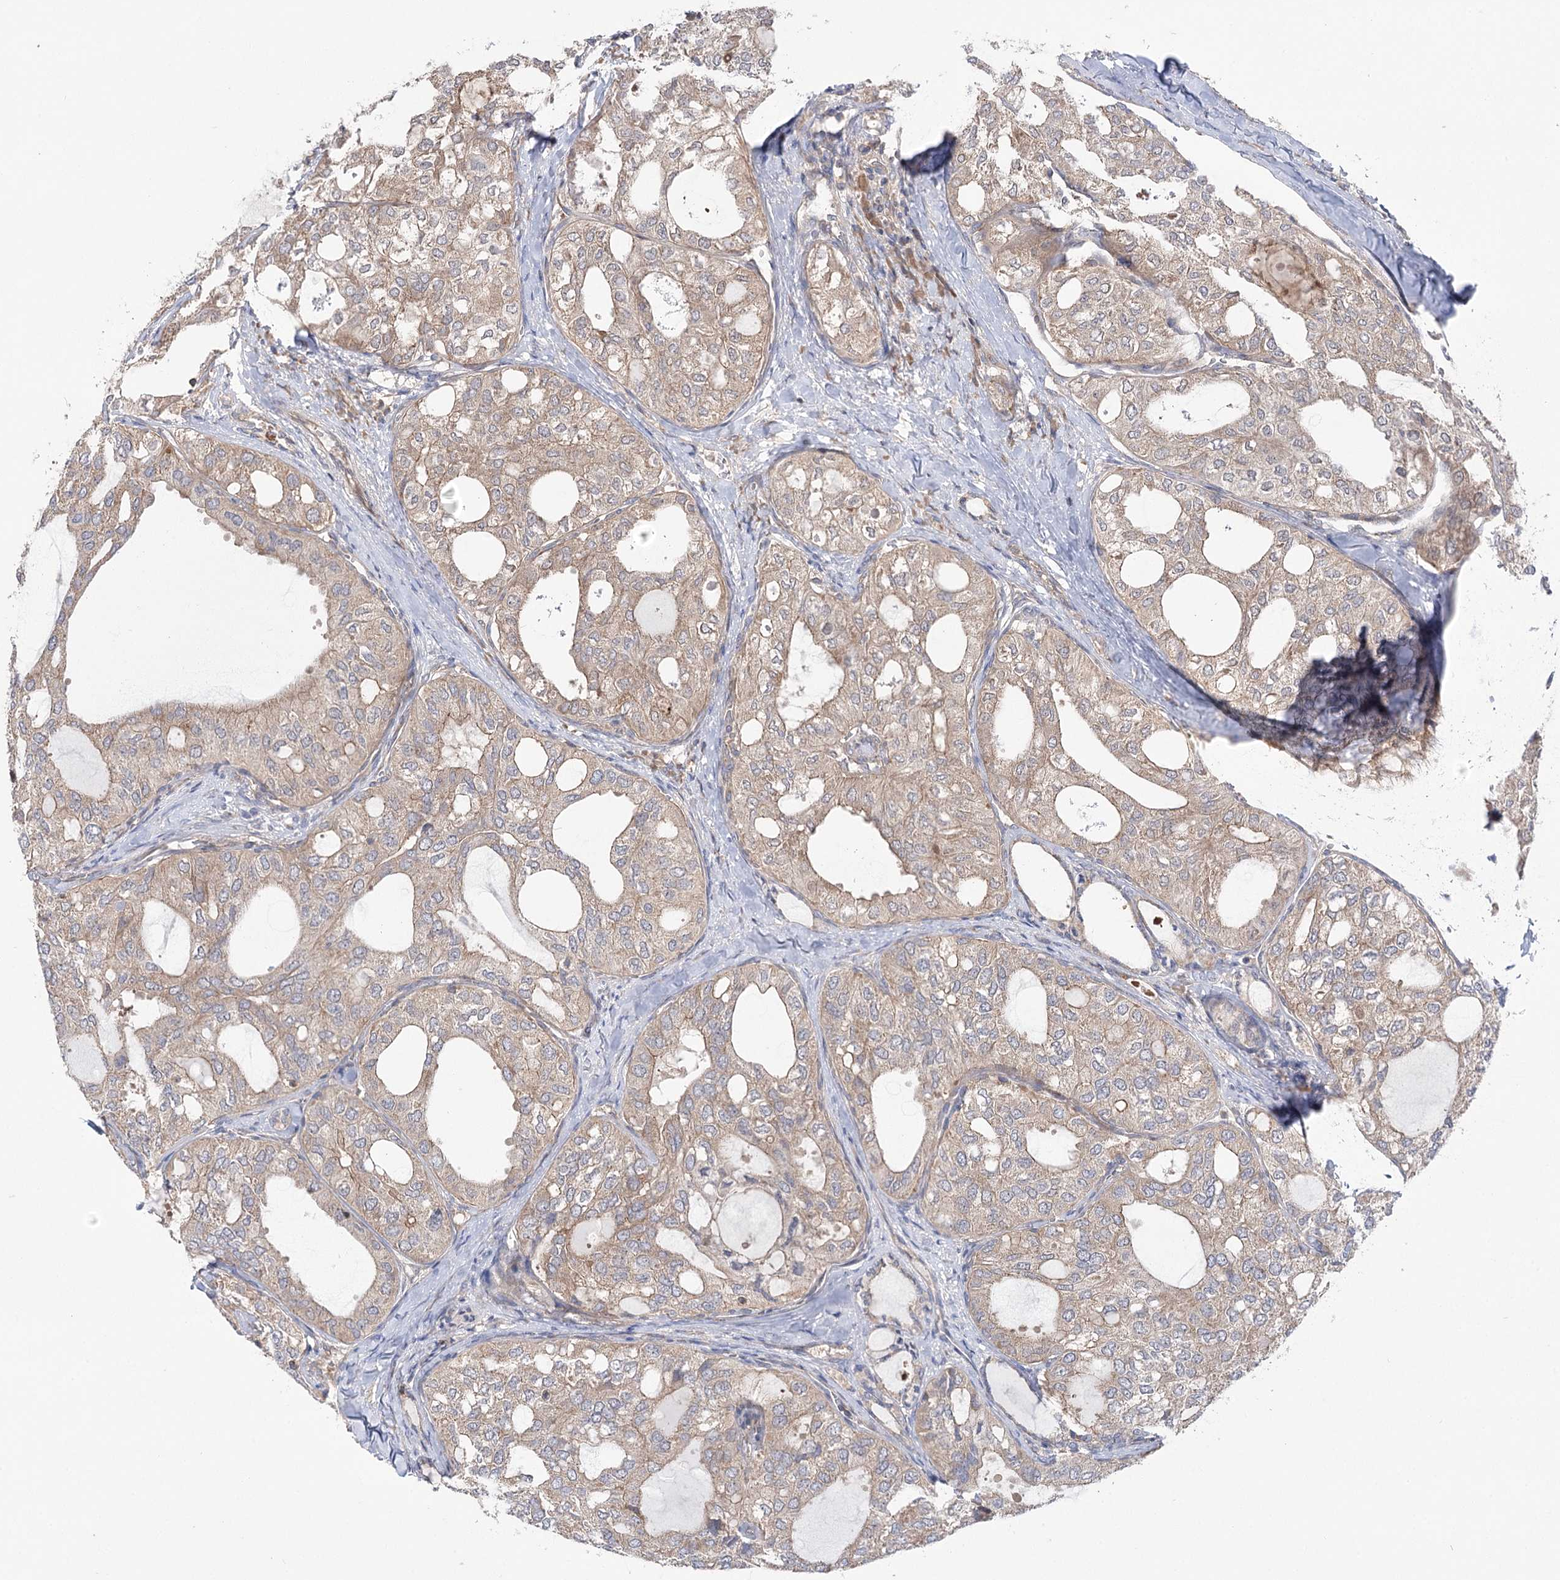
{"staining": {"intensity": "weak", "quantity": ">75%", "location": "cytoplasmic/membranous"}, "tissue": "thyroid cancer", "cell_type": "Tumor cells", "image_type": "cancer", "snomed": [{"axis": "morphology", "description": "Follicular adenoma carcinoma, NOS"}, {"axis": "topography", "description": "Thyroid gland"}], "caption": "This is a histology image of immunohistochemistry (IHC) staining of thyroid cancer, which shows weak staining in the cytoplasmic/membranous of tumor cells.", "gene": "VPS37B", "patient": {"sex": "male", "age": 75}}